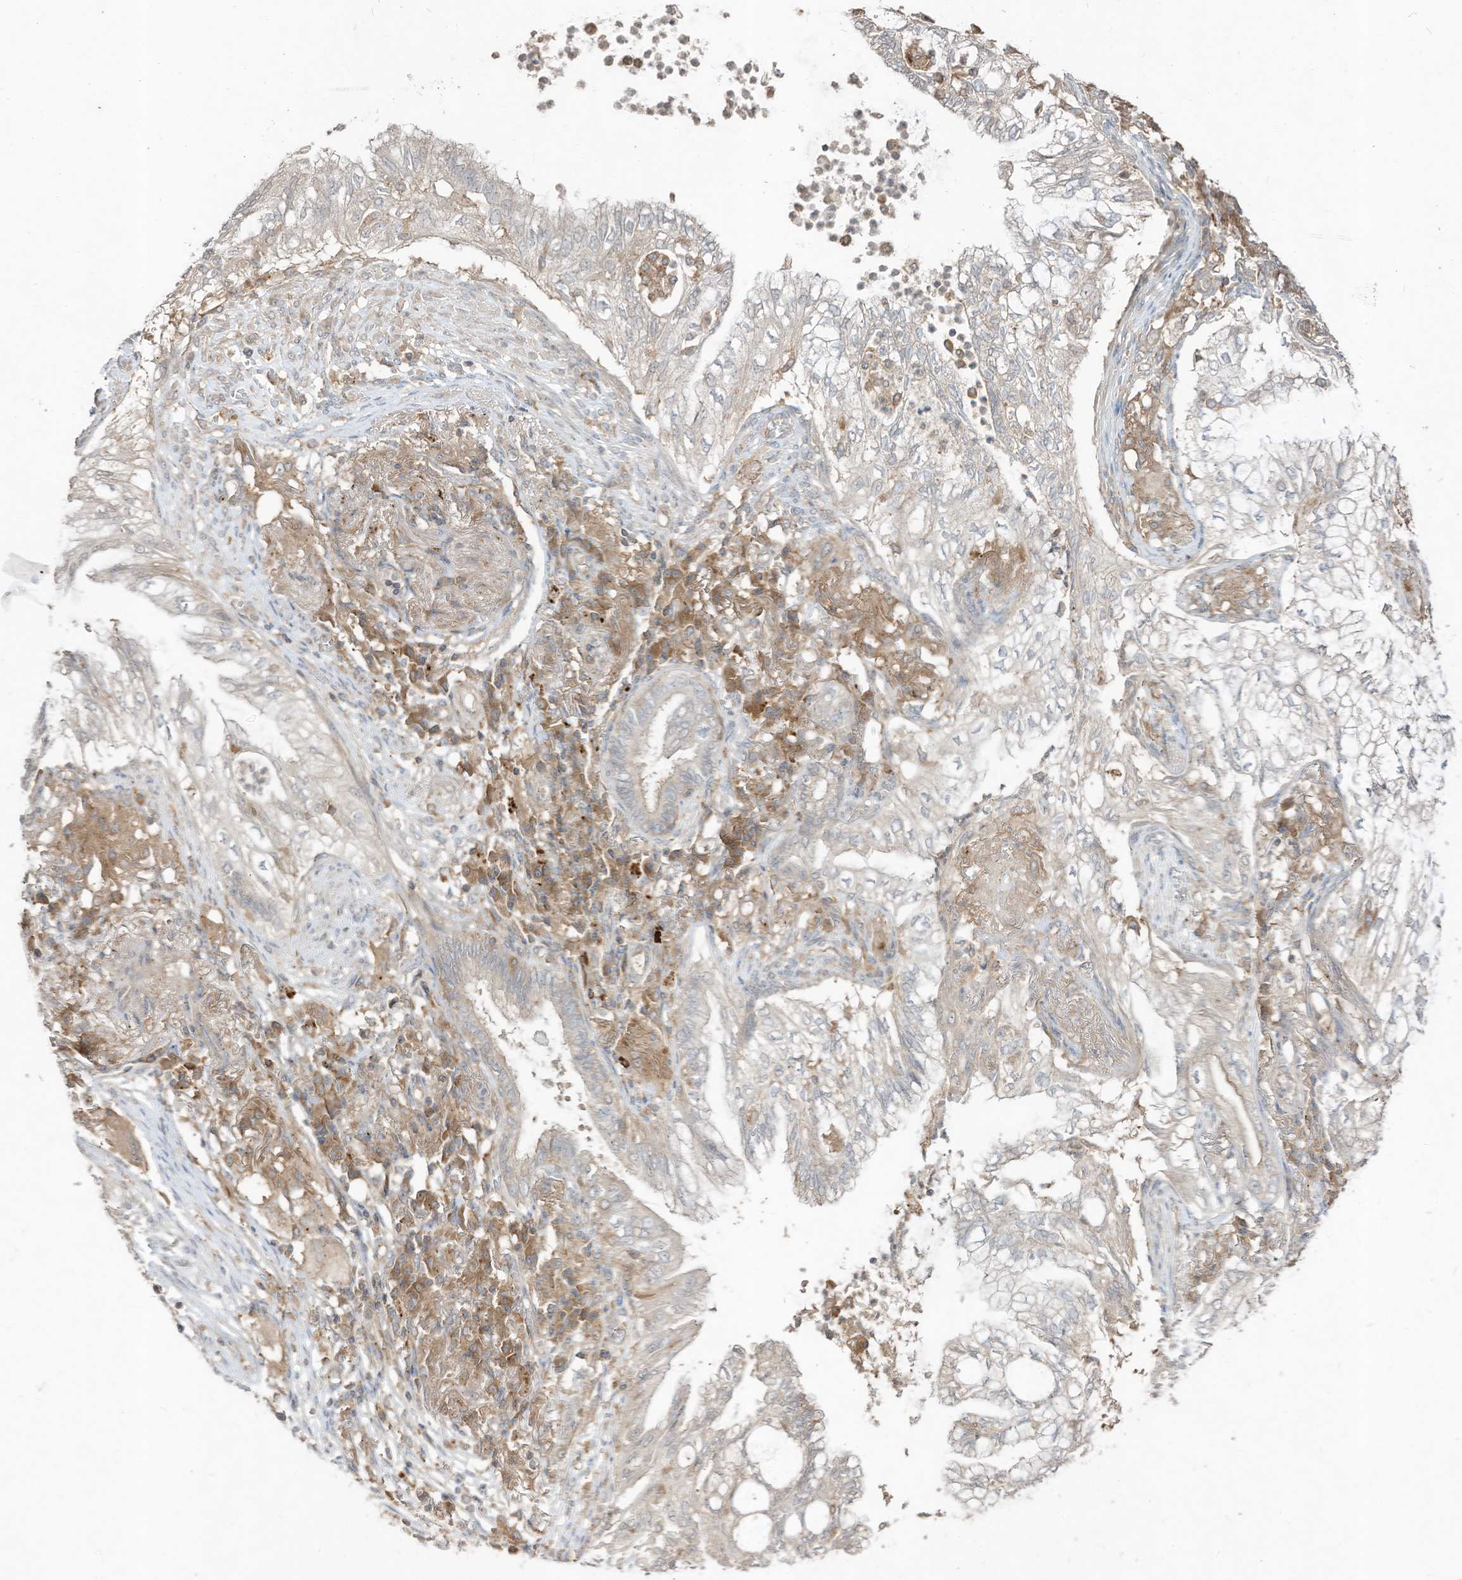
{"staining": {"intensity": "weak", "quantity": "<25%", "location": "cytoplasmic/membranous"}, "tissue": "lung cancer", "cell_type": "Tumor cells", "image_type": "cancer", "snomed": [{"axis": "morphology", "description": "Adenocarcinoma, NOS"}, {"axis": "topography", "description": "Lung"}], "caption": "High power microscopy histopathology image of an immunohistochemistry (IHC) histopathology image of lung cancer, revealing no significant expression in tumor cells.", "gene": "LDAH", "patient": {"sex": "female", "age": 70}}